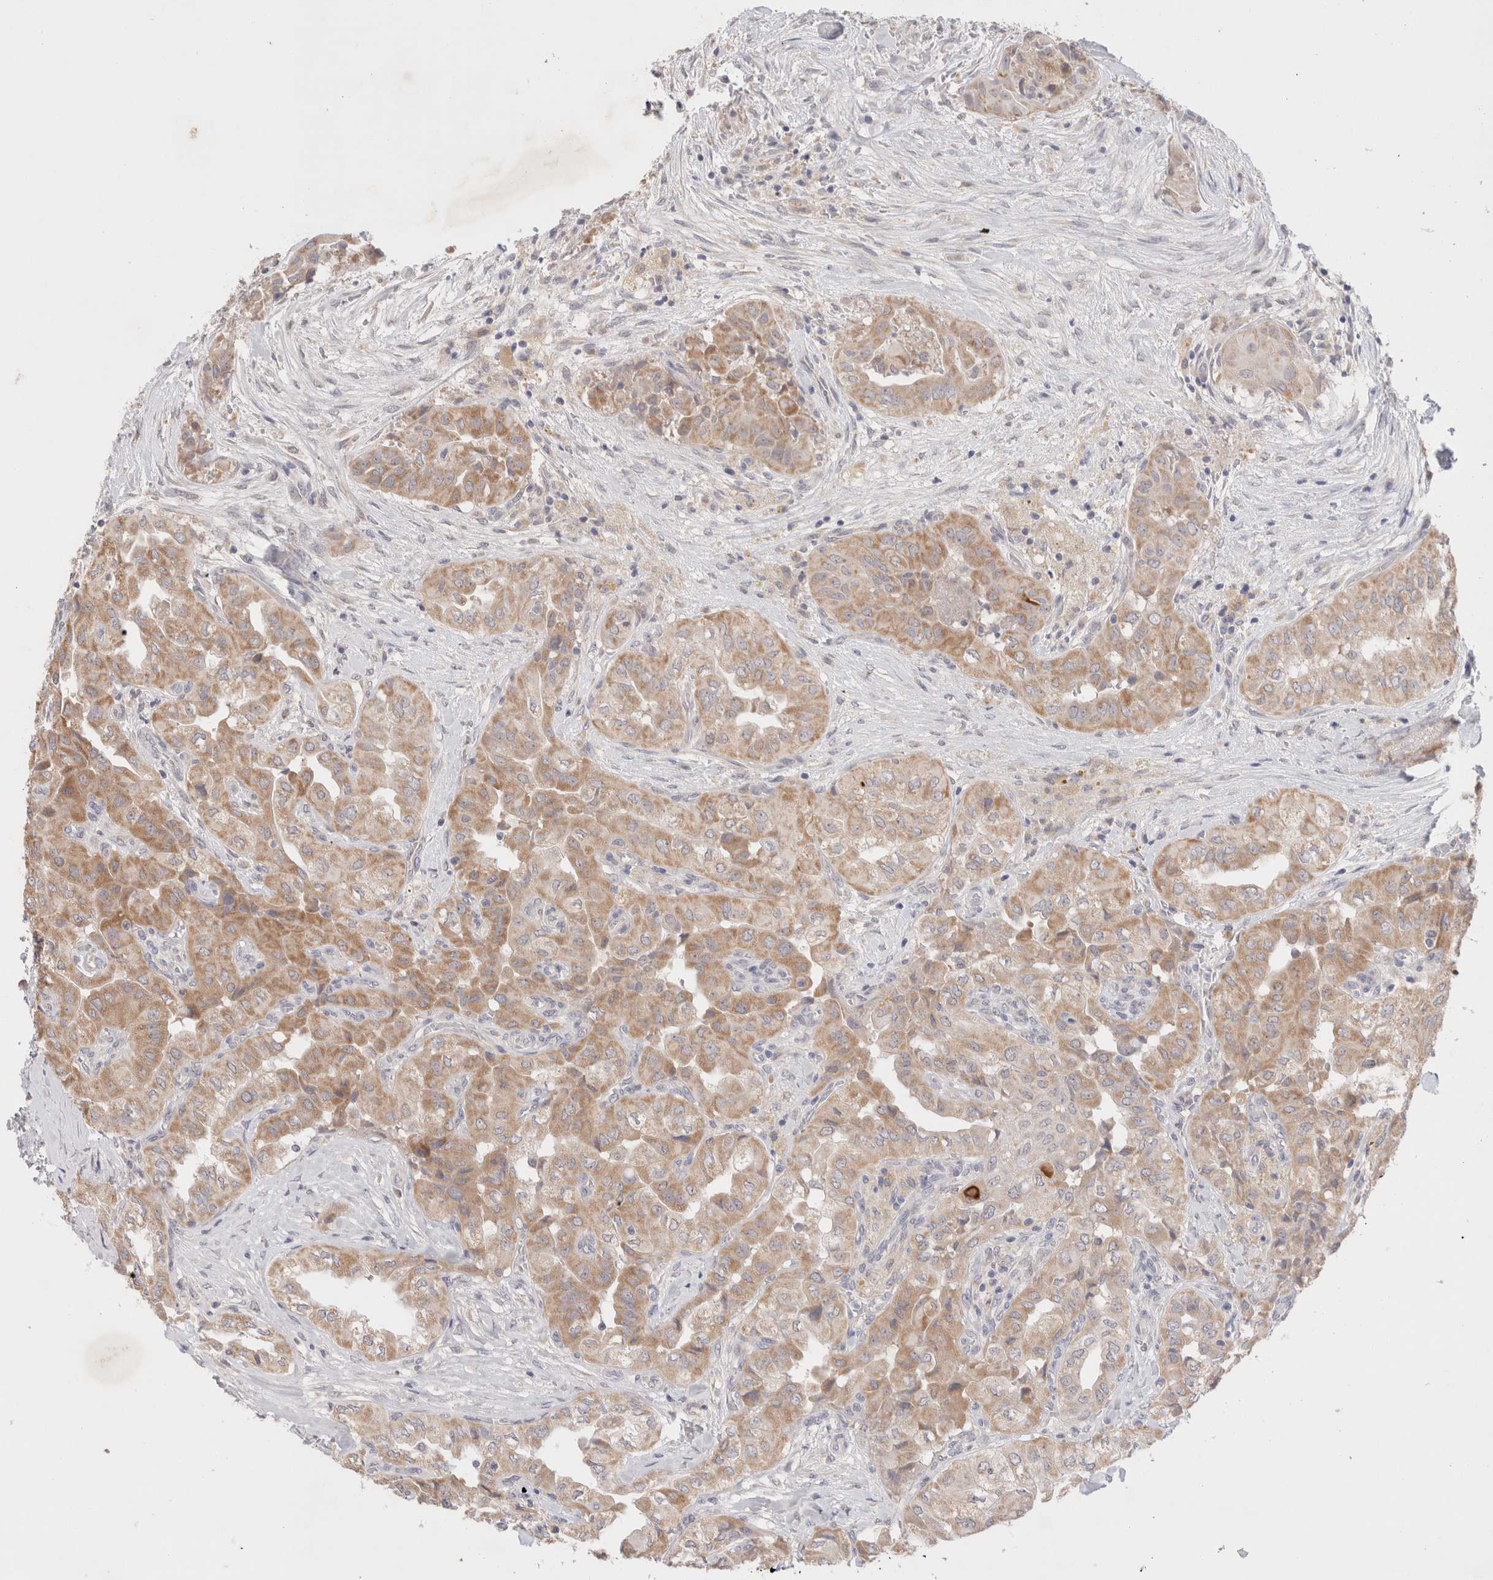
{"staining": {"intensity": "moderate", "quantity": ">75%", "location": "cytoplasmic/membranous"}, "tissue": "thyroid cancer", "cell_type": "Tumor cells", "image_type": "cancer", "snomed": [{"axis": "morphology", "description": "Papillary adenocarcinoma, NOS"}, {"axis": "topography", "description": "Thyroid gland"}], "caption": "Human thyroid cancer stained for a protein (brown) shows moderate cytoplasmic/membranous positive positivity in approximately >75% of tumor cells.", "gene": "SPATA20", "patient": {"sex": "female", "age": 59}}